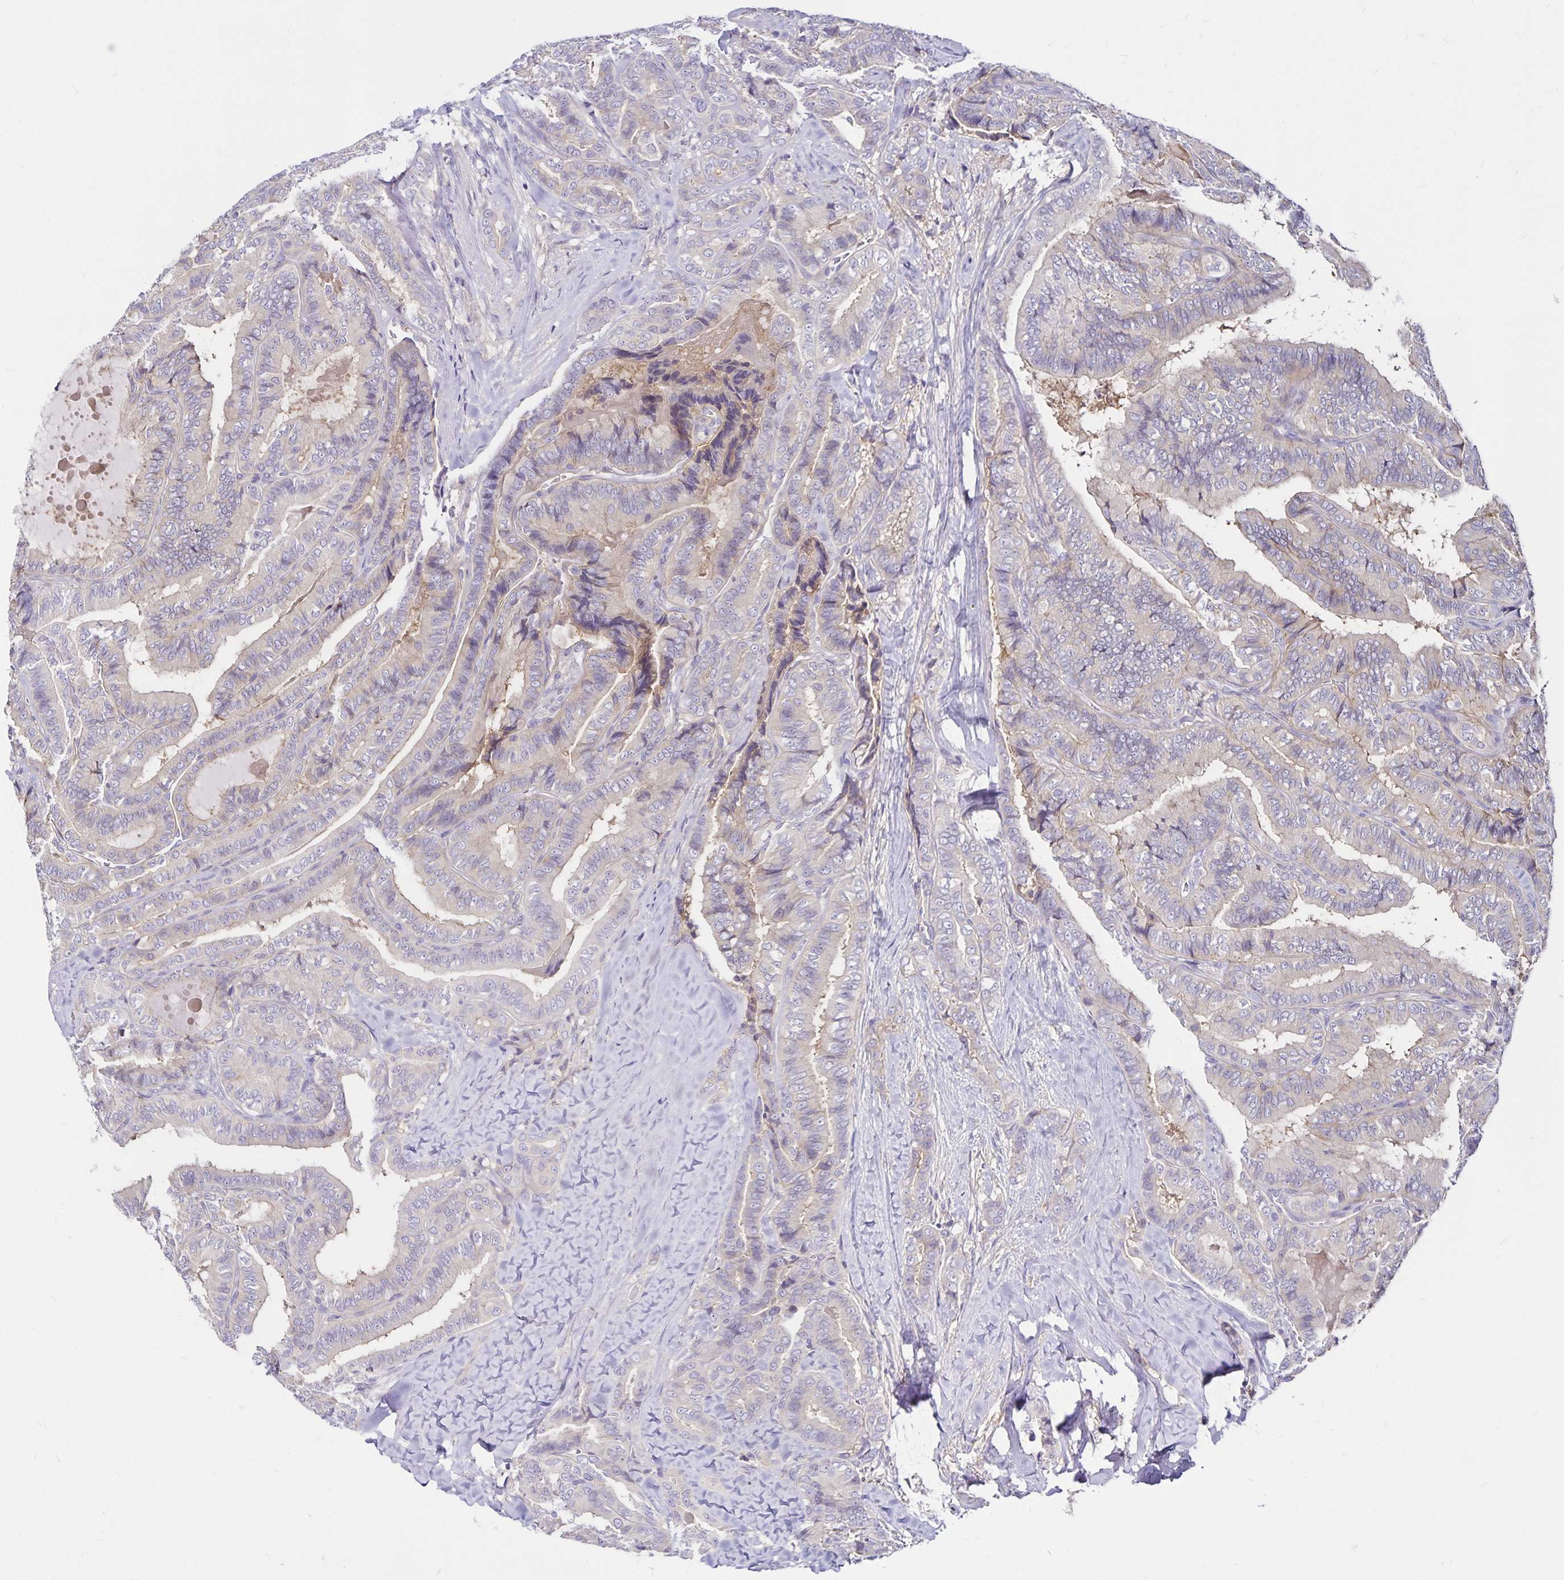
{"staining": {"intensity": "weak", "quantity": "<25%", "location": "cytoplasmic/membranous"}, "tissue": "thyroid cancer", "cell_type": "Tumor cells", "image_type": "cancer", "snomed": [{"axis": "morphology", "description": "Papillary adenocarcinoma, NOS"}, {"axis": "topography", "description": "Thyroid gland"}], "caption": "Thyroid papillary adenocarcinoma was stained to show a protein in brown. There is no significant expression in tumor cells.", "gene": "GNG12", "patient": {"sex": "male", "age": 61}}